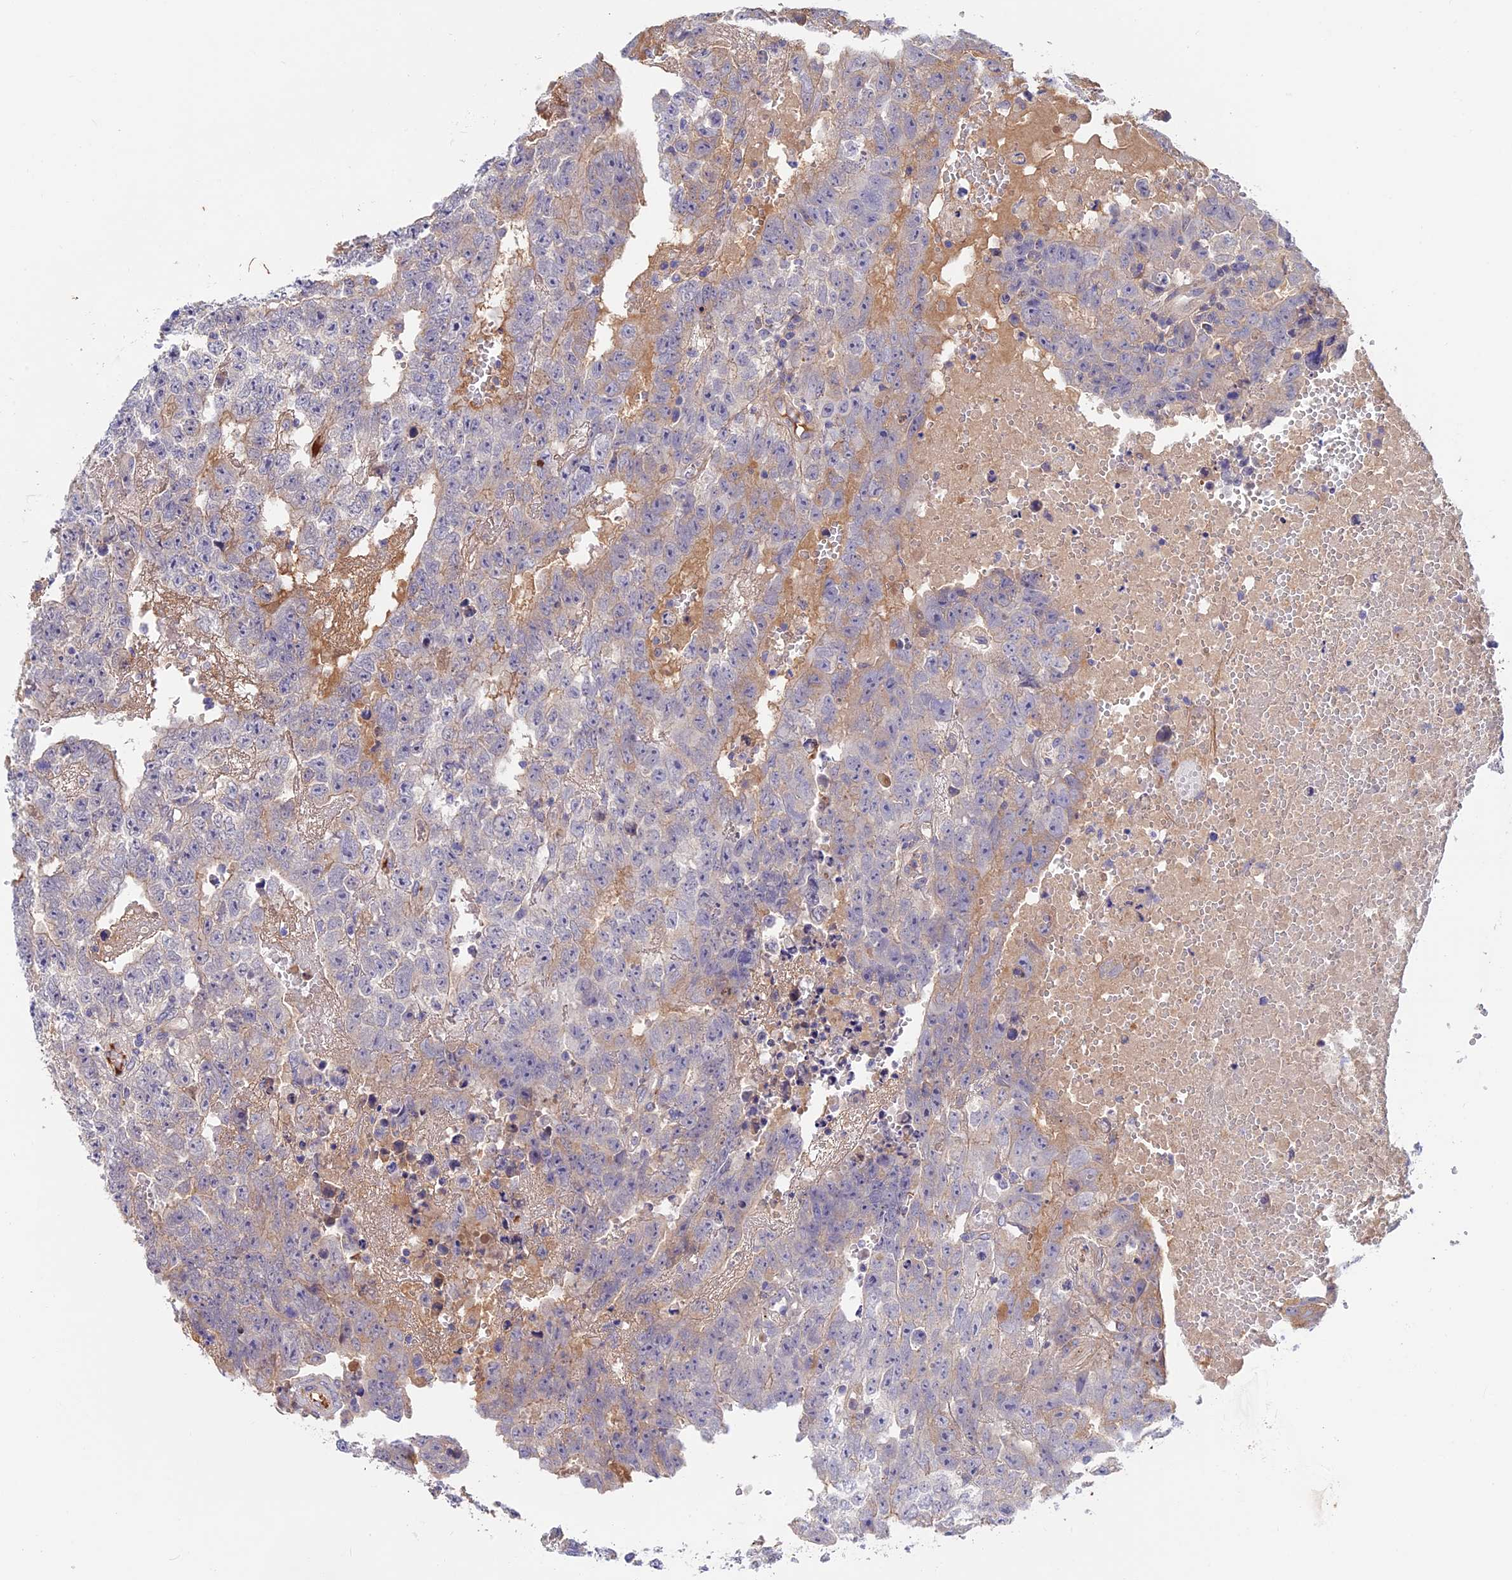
{"staining": {"intensity": "negative", "quantity": "none", "location": "none"}, "tissue": "testis cancer", "cell_type": "Tumor cells", "image_type": "cancer", "snomed": [{"axis": "morphology", "description": "Carcinoma, Embryonal, NOS"}, {"axis": "topography", "description": "Testis"}], "caption": "The micrograph reveals no staining of tumor cells in testis embryonal carcinoma.", "gene": "COL4A3", "patient": {"sex": "male", "age": 25}}